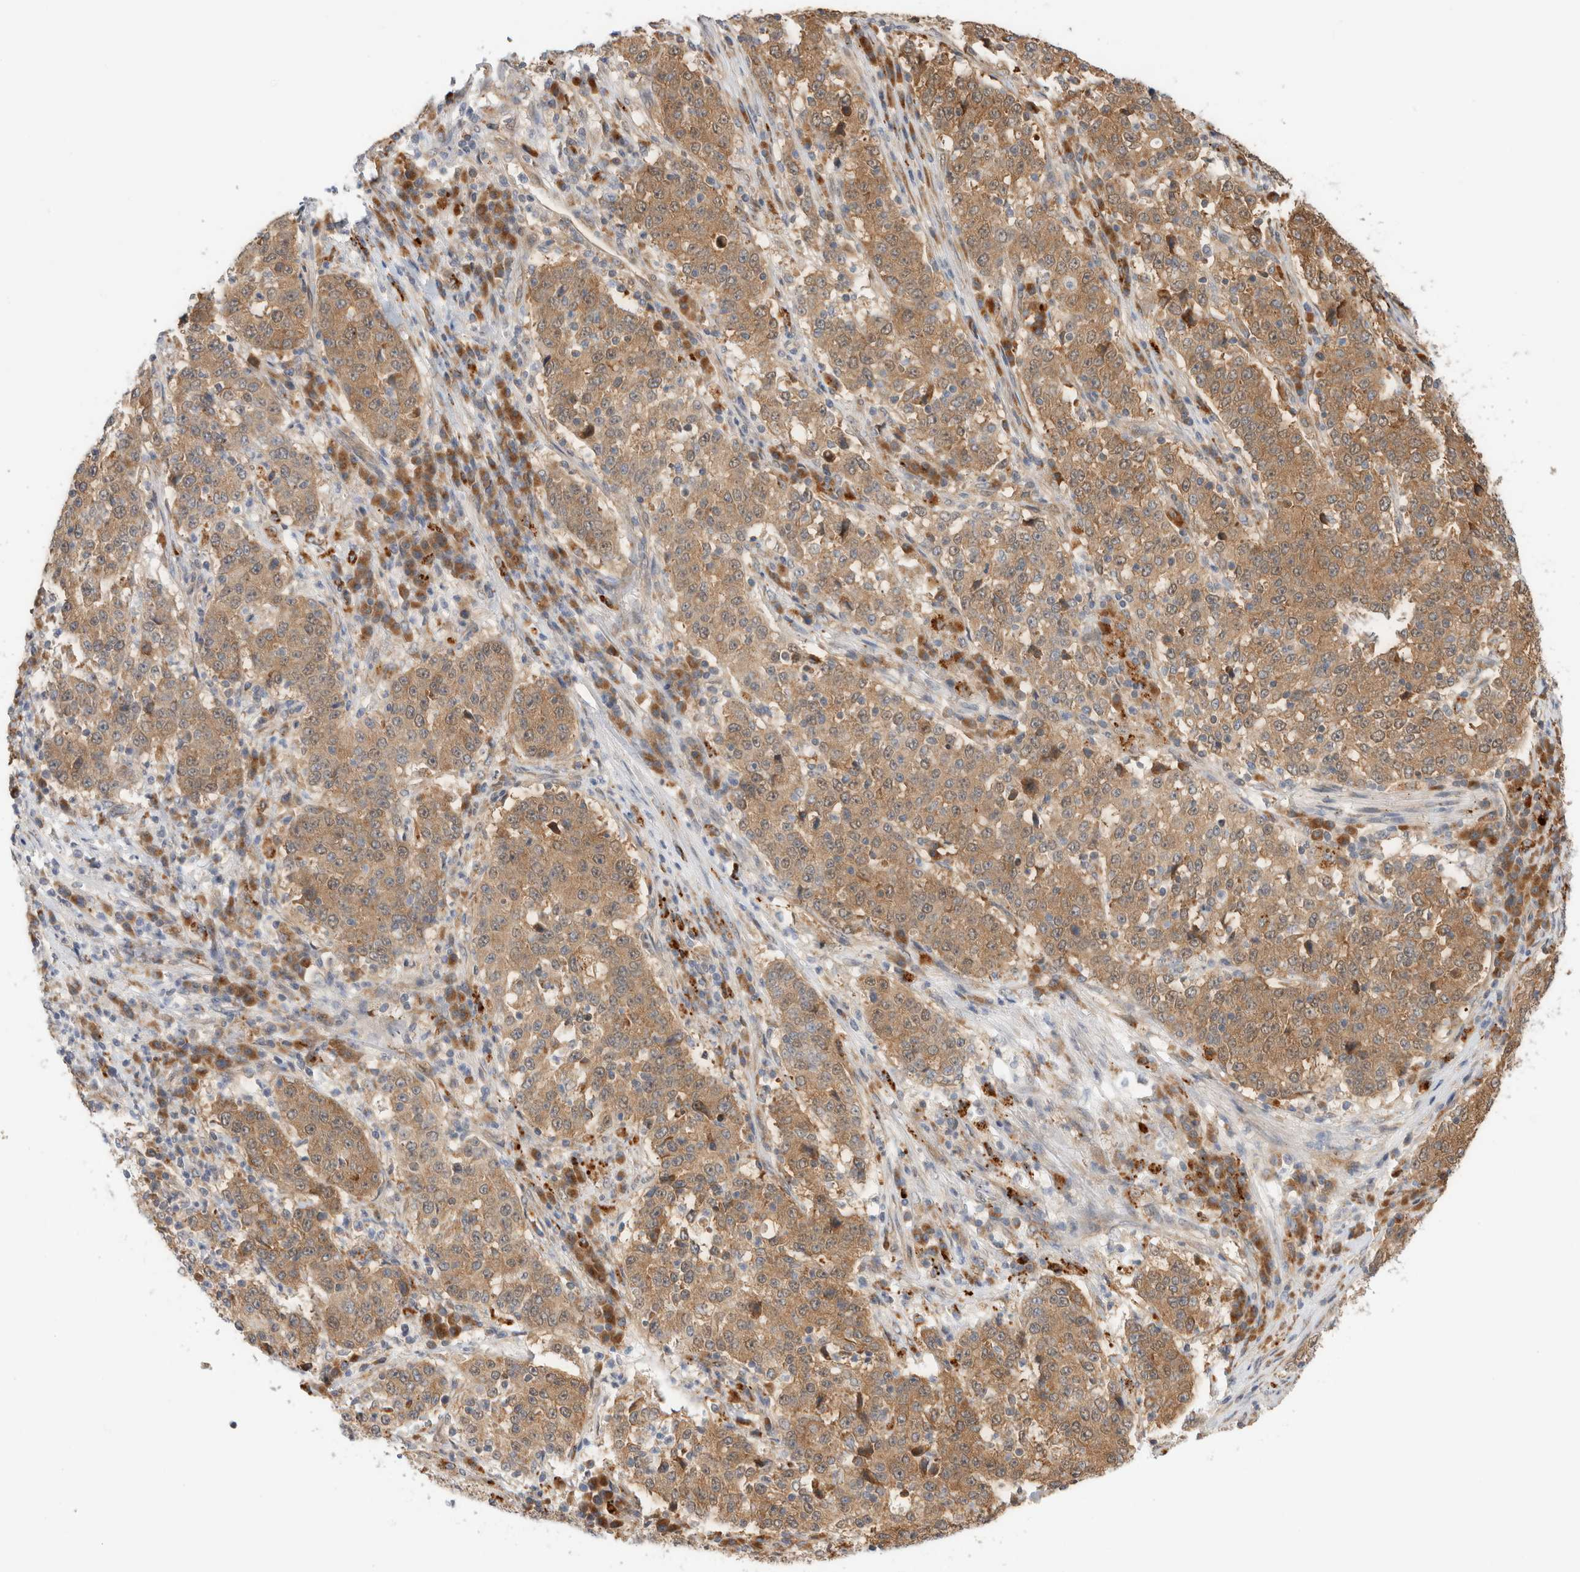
{"staining": {"intensity": "moderate", "quantity": ">75%", "location": "cytoplasmic/membranous"}, "tissue": "stomach cancer", "cell_type": "Tumor cells", "image_type": "cancer", "snomed": [{"axis": "morphology", "description": "Adenocarcinoma, NOS"}, {"axis": "topography", "description": "Stomach"}], "caption": "Immunohistochemistry image of neoplastic tissue: human stomach cancer (adenocarcinoma) stained using immunohistochemistry exhibits medium levels of moderate protein expression localized specifically in the cytoplasmic/membranous of tumor cells, appearing as a cytoplasmic/membranous brown color.", "gene": "ACTL9", "patient": {"sex": "male", "age": 59}}